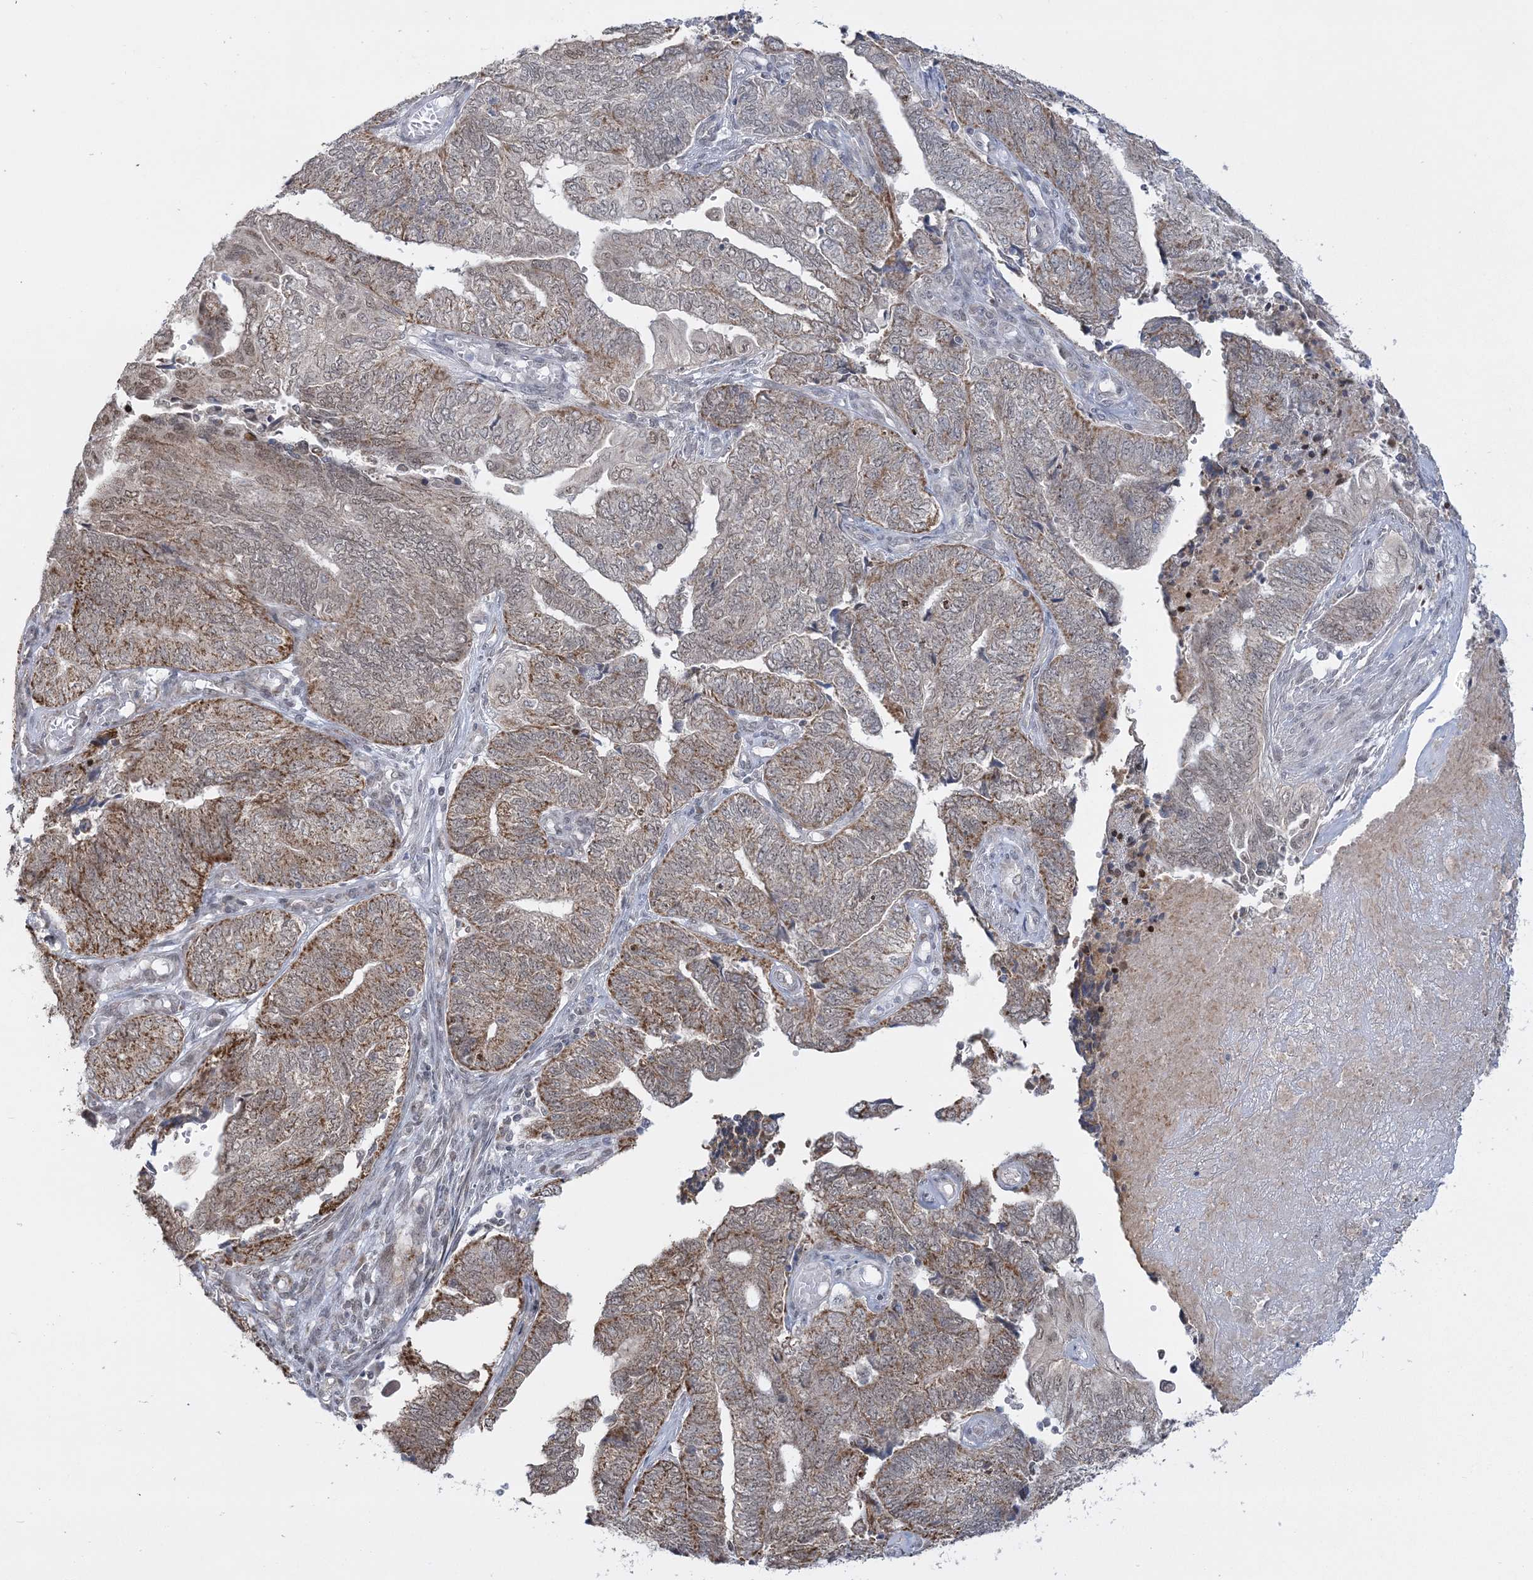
{"staining": {"intensity": "moderate", "quantity": "<25%", "location": "cytoplasmic/membranous"}, "tissue": "endometrial cancer", "cell_type": "Tumor cells", "image_type": "cancer", "snomed": [{"axis": "morphology", "description": "Adenocarcinoma, NOS"}, {"axis": "topography", "description": "Uterus"}, {"axis": "topography", "description": "Endometrium"}], "caption": "Moderate cytoplasmic/membranous protein expression is appreciated in approximately <25% of tumor cells in endometrial cancer.", "gene": "GRSF1", "patient": {"sex": "female", "age": 70}}